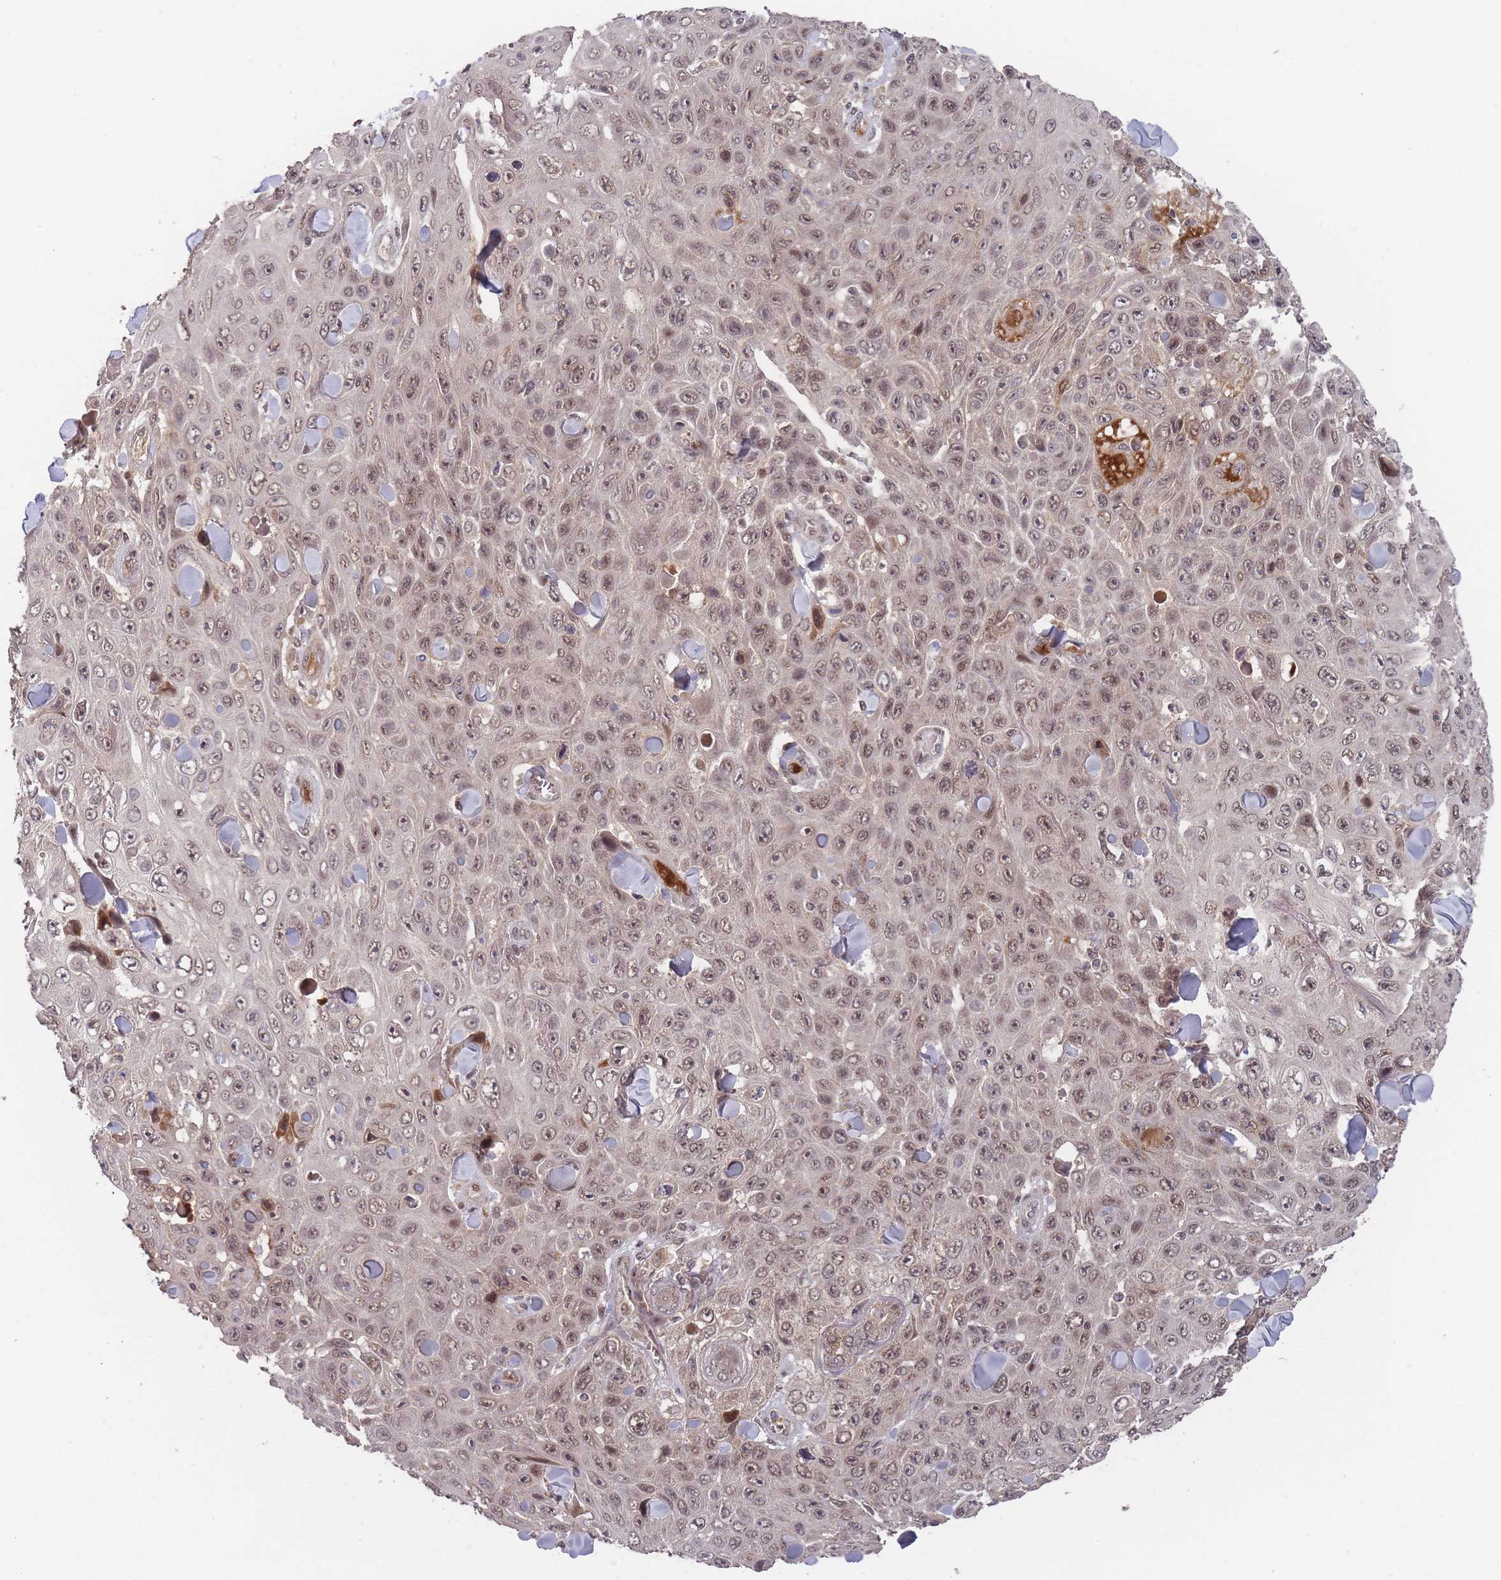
{"staining": {"intensity": "moderate", "quantity": ">75%", "location": "nuclear"}, "tissue": "skin cancer", "cell_type": "Tumor cells", "image_type": "cancer", "snomed": [{"axis": "morphology", "description": "Squamous cell carcinoma, NOS"}, {"axis": "topography", "description": "Skin"}], "caption": "A brown stain shows moderate nuclear positivity of a protein in human skin cancer (squamous cell carcinoma) tumor cells.", "gene": "SF3B1", "patient": {"sex": "male", "age": 82}}